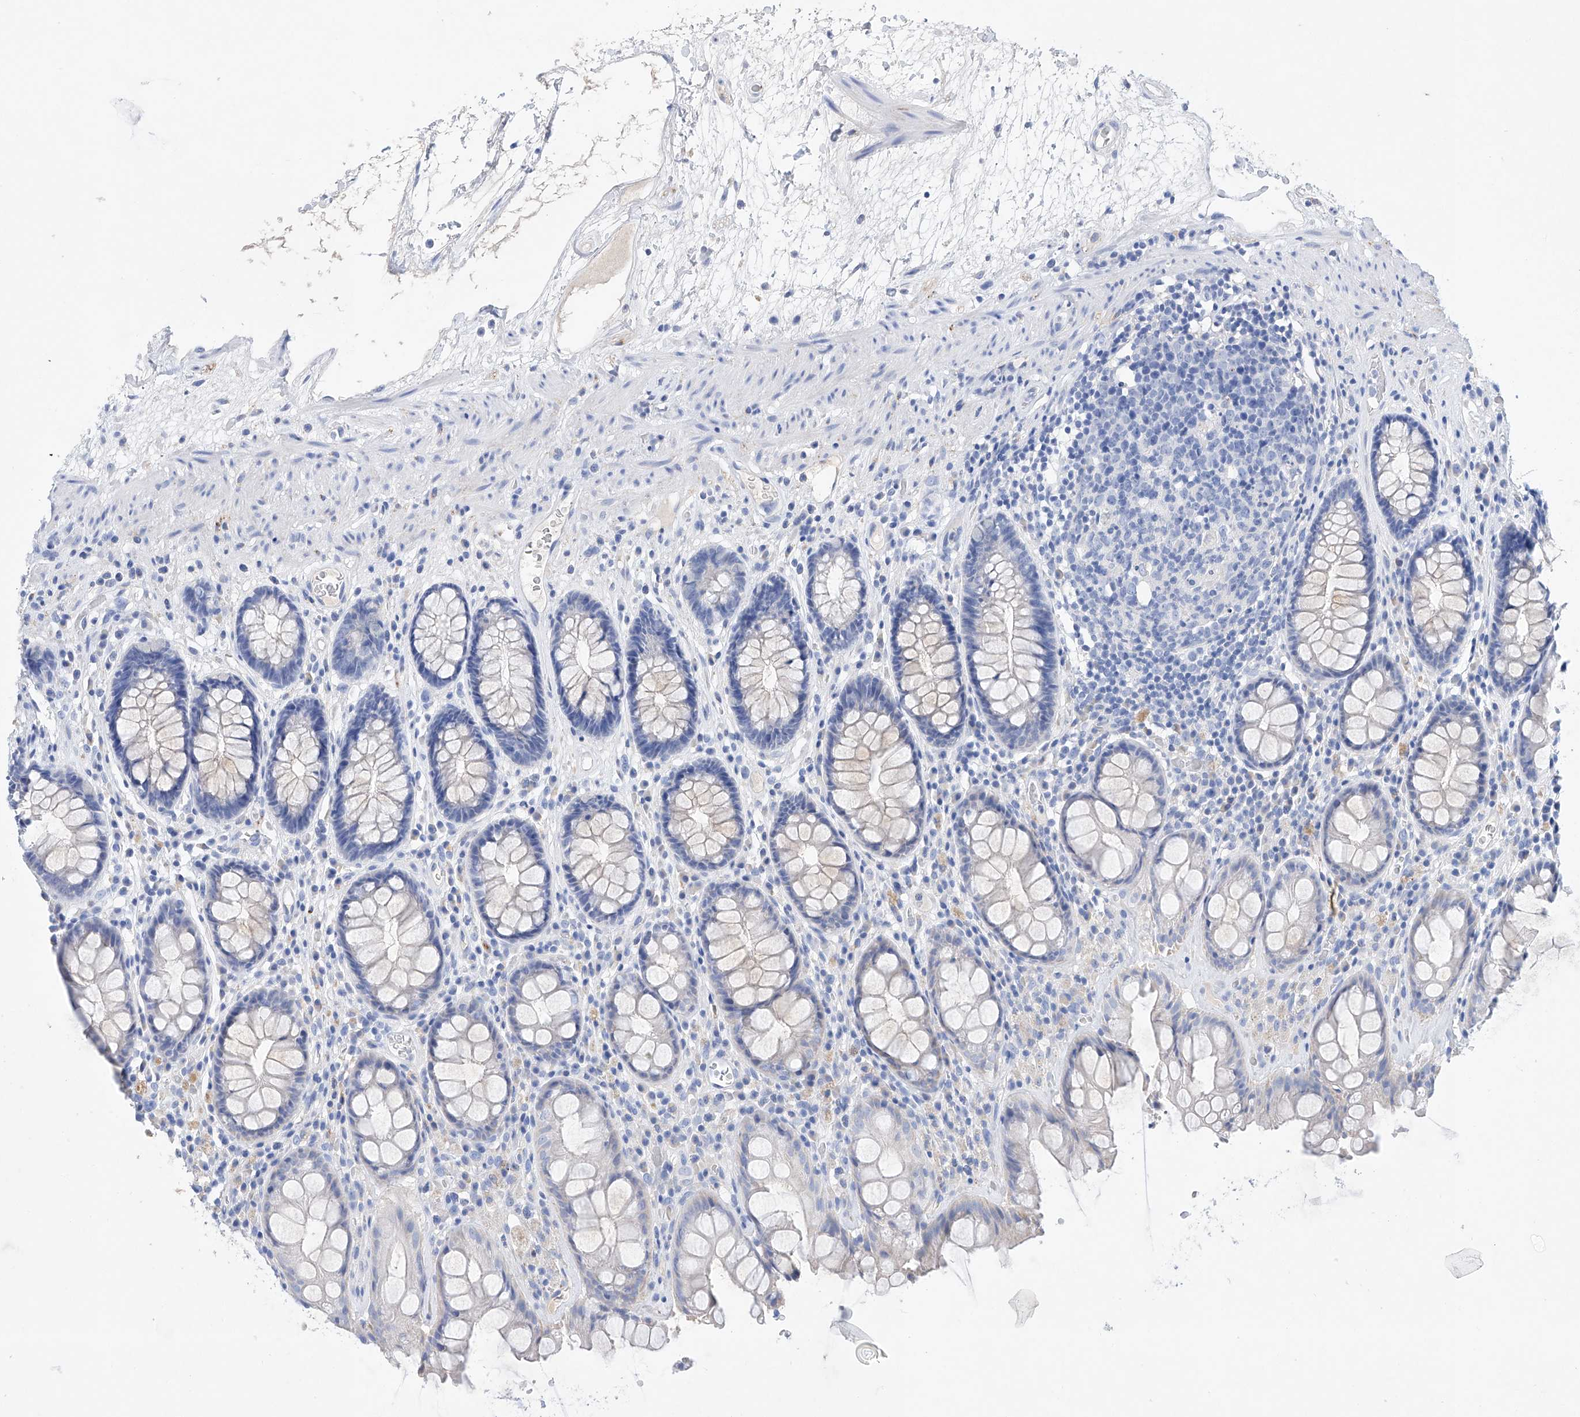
{"staining": {"intensity": "negative", "quantity": "none", "location": "none"}, "tissue": "rectum", "cell_type": "Glandular cells", "image_type": "normal", "snomed": [{"axis": "morphology", "description": "Normal tissue, NOS"}, {"axis": "topography", "description": "Rectum"}], "caption": "DAB (3,3'-diaminobenzidine) immunohistochemical staining of benign rectum exhibits no significant expression in glandular cells. The staining was performed using DAB to visualize the protein expression in brown, while the nuclei were stained in blue with hematoxylin (Magnification: 20x).", "gene": "LURAP1", "patient": {"sex": "male", "age": 64}}